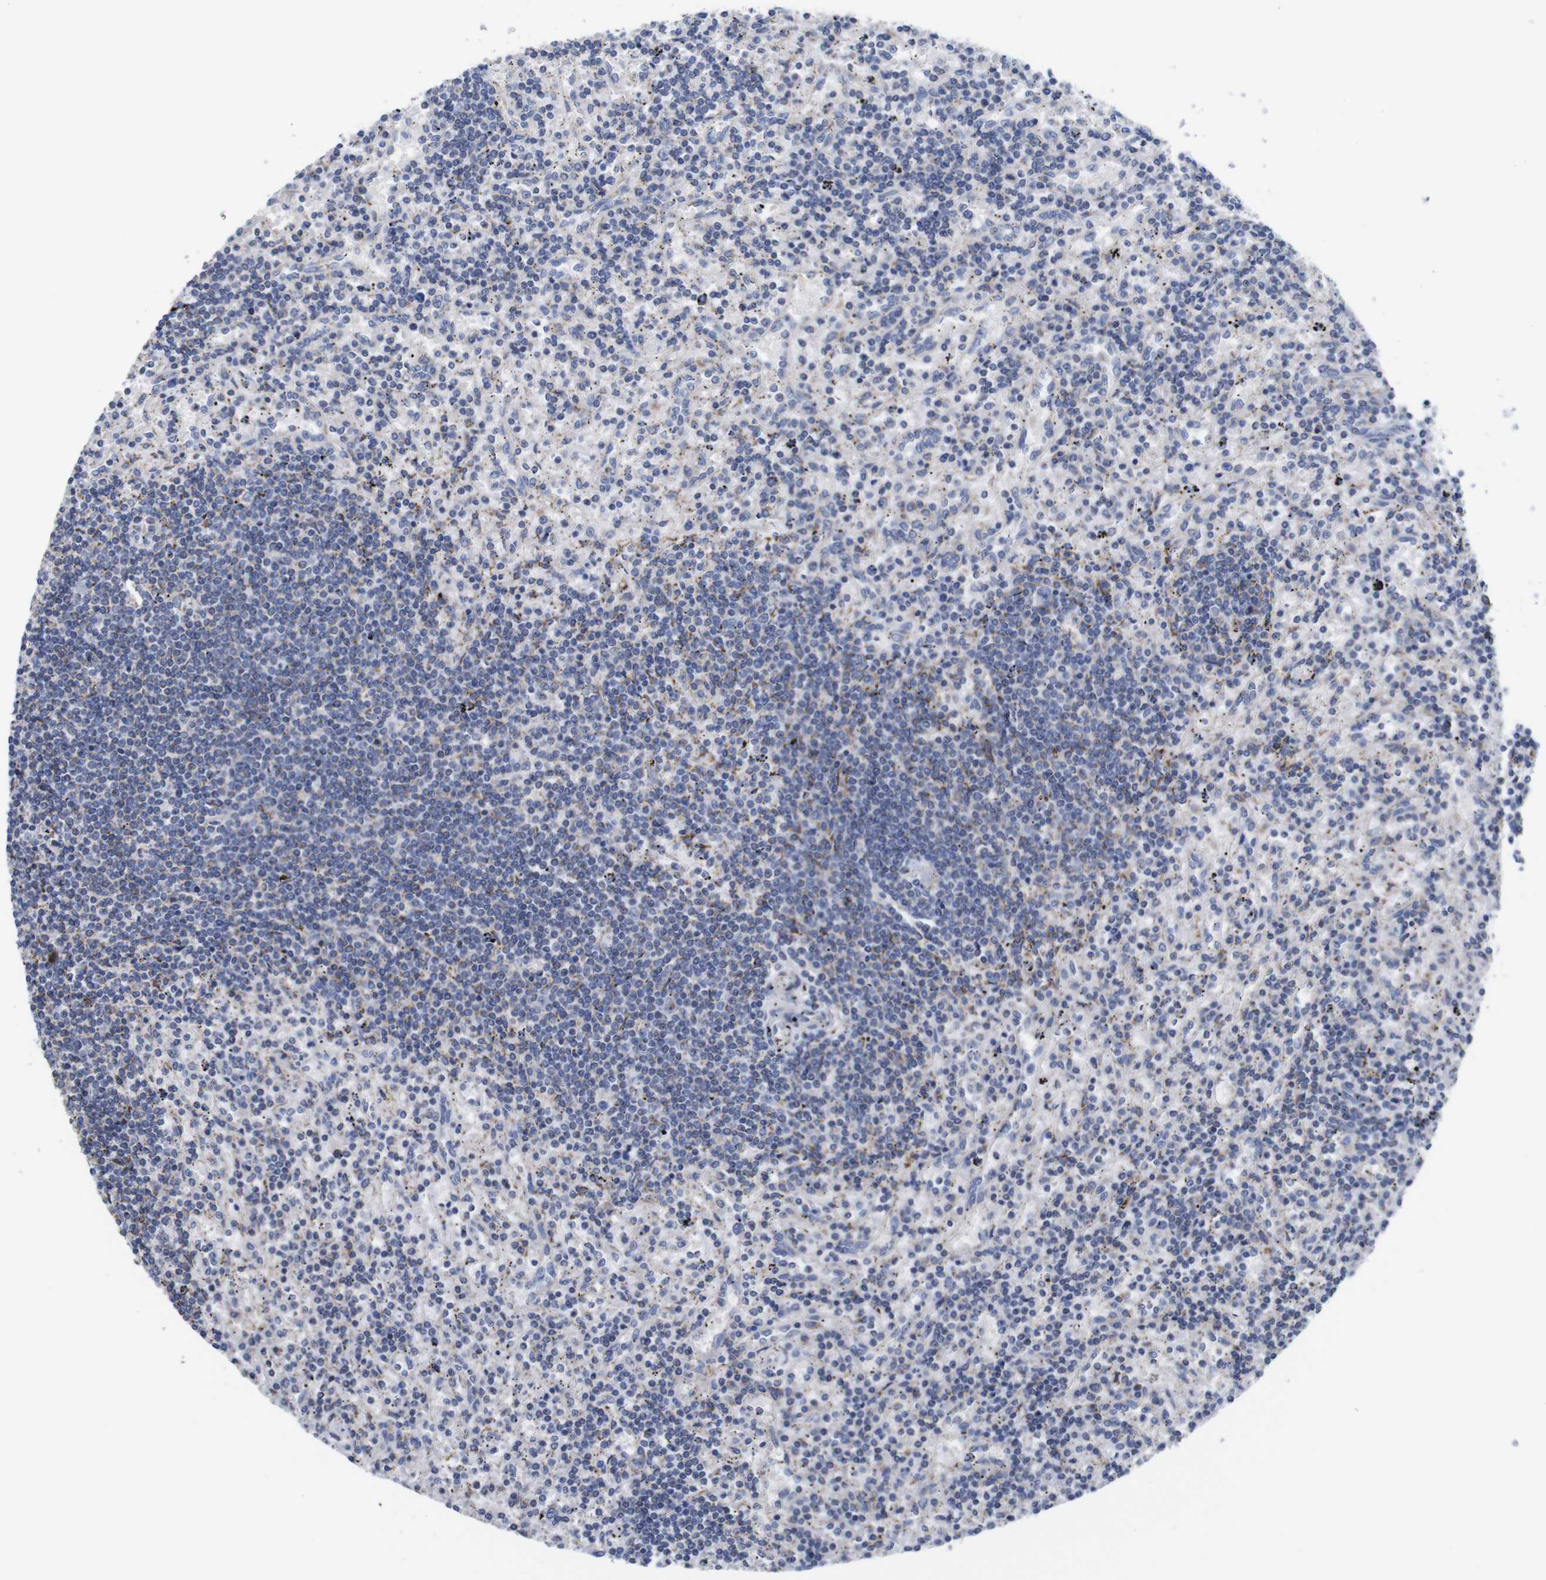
{"staining": {"intensity": "negative", "quantity": "none", "location": "none"}, "tissue": "lymphoma", "cell_type": "Tumor cells", "image_type": "cancer", "snomed": [{"axis": "morphology", "description": "Malignant lymphoma, non-Hodgkin's type, Low grade"}, {"axis": "topography", "description": "Spleen"}], "caption": "This is an immunohistochemistry micrograph of human lymphoma. There is no staining in tumor cells.", "gene": "MAOA", "patient": {"sex": "male", "age": 76}}